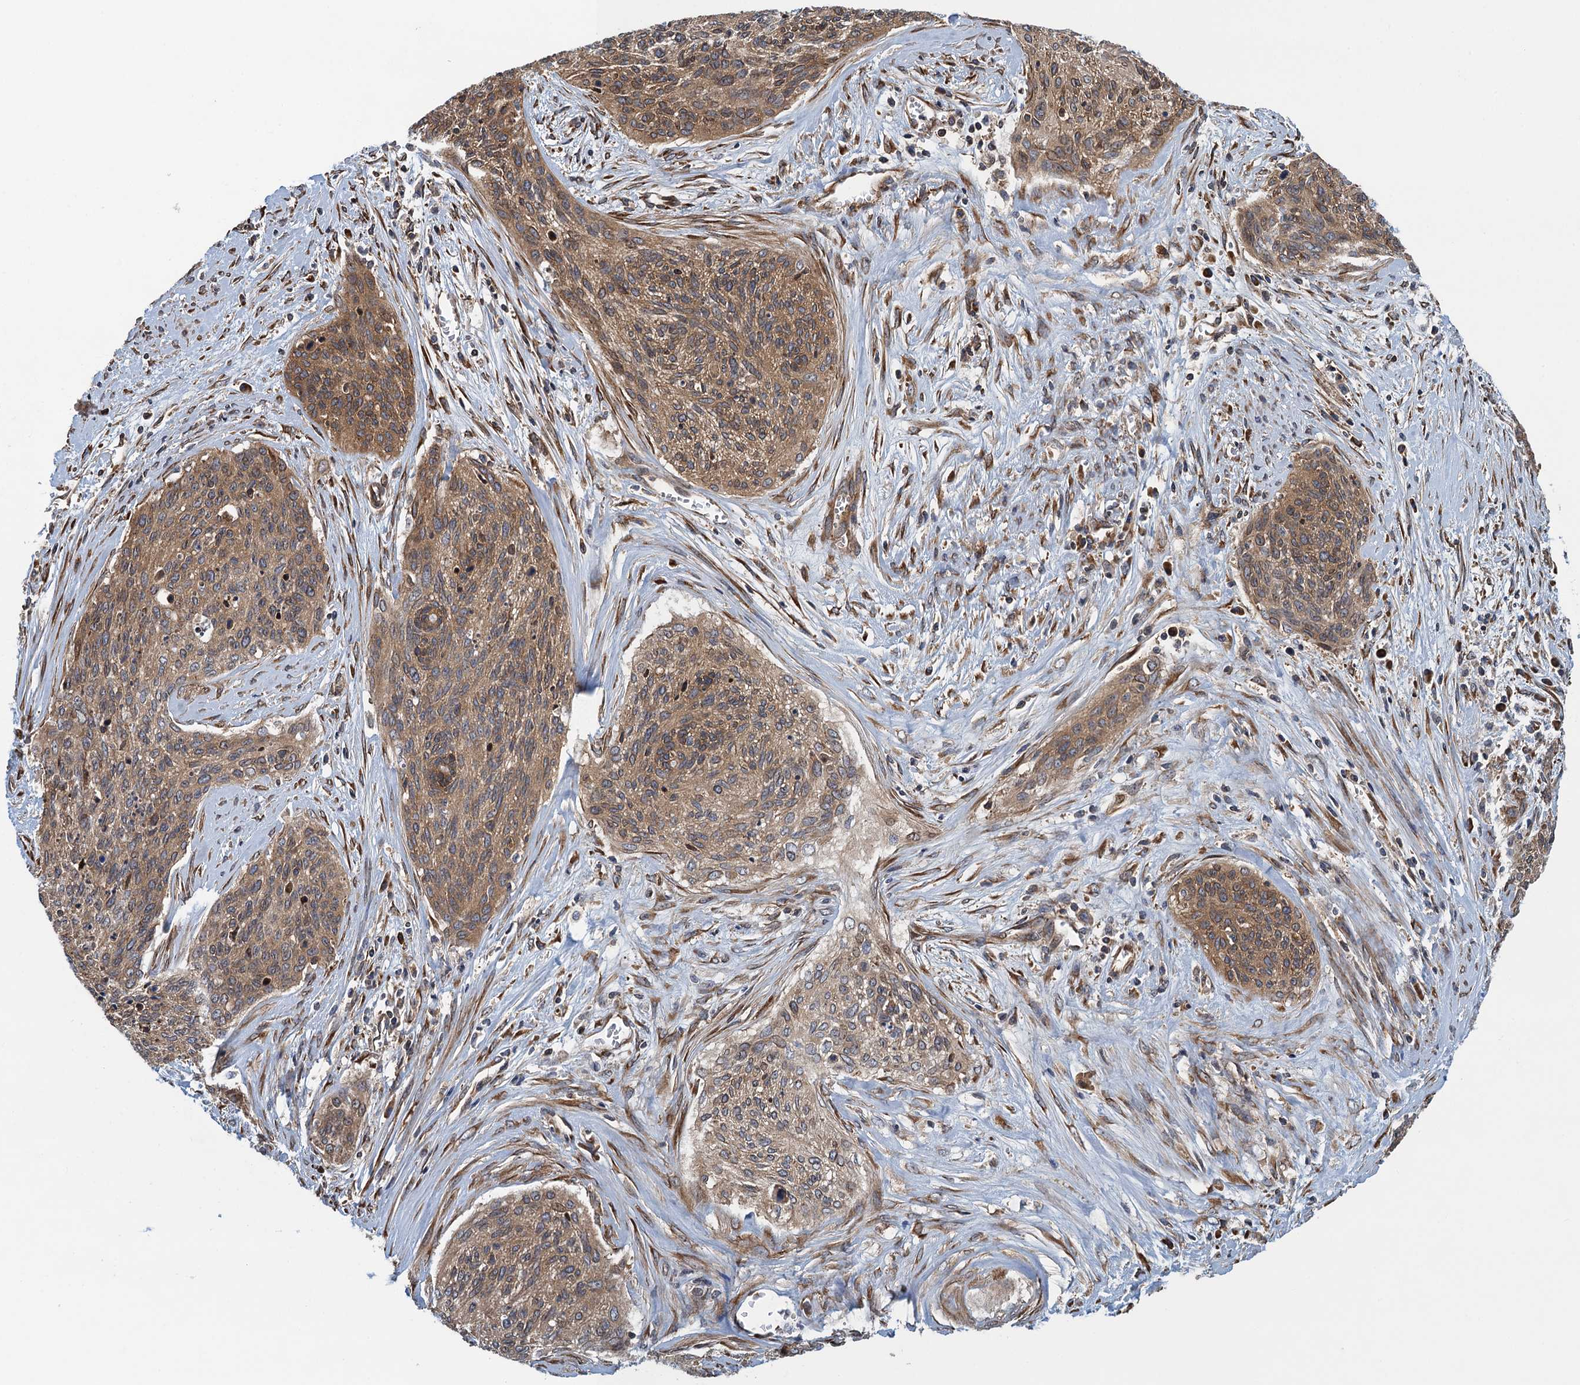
{"staining": {"intensity": "moderate", "quantity": ">75%", "location": "cytoplasmic/membranous"}, "tissue": "cervical cancer", "cell_type": "Tumor cells", "image_type": "cancer", "snomed": [{"axis": "morphology", "description": "Squamous cell carcinoma, NOS"}, {"axis": "topography", "description": "Cervix"}], "caption": "Human cervical cancer (squamous cell carcinoma) stained for a protein (brown) displays moderate cytoplasmic/membranous positive staining in about >75% of tumor cells.", "gene": "MDM1", "patient": {"sex": "female", "age": 55}}